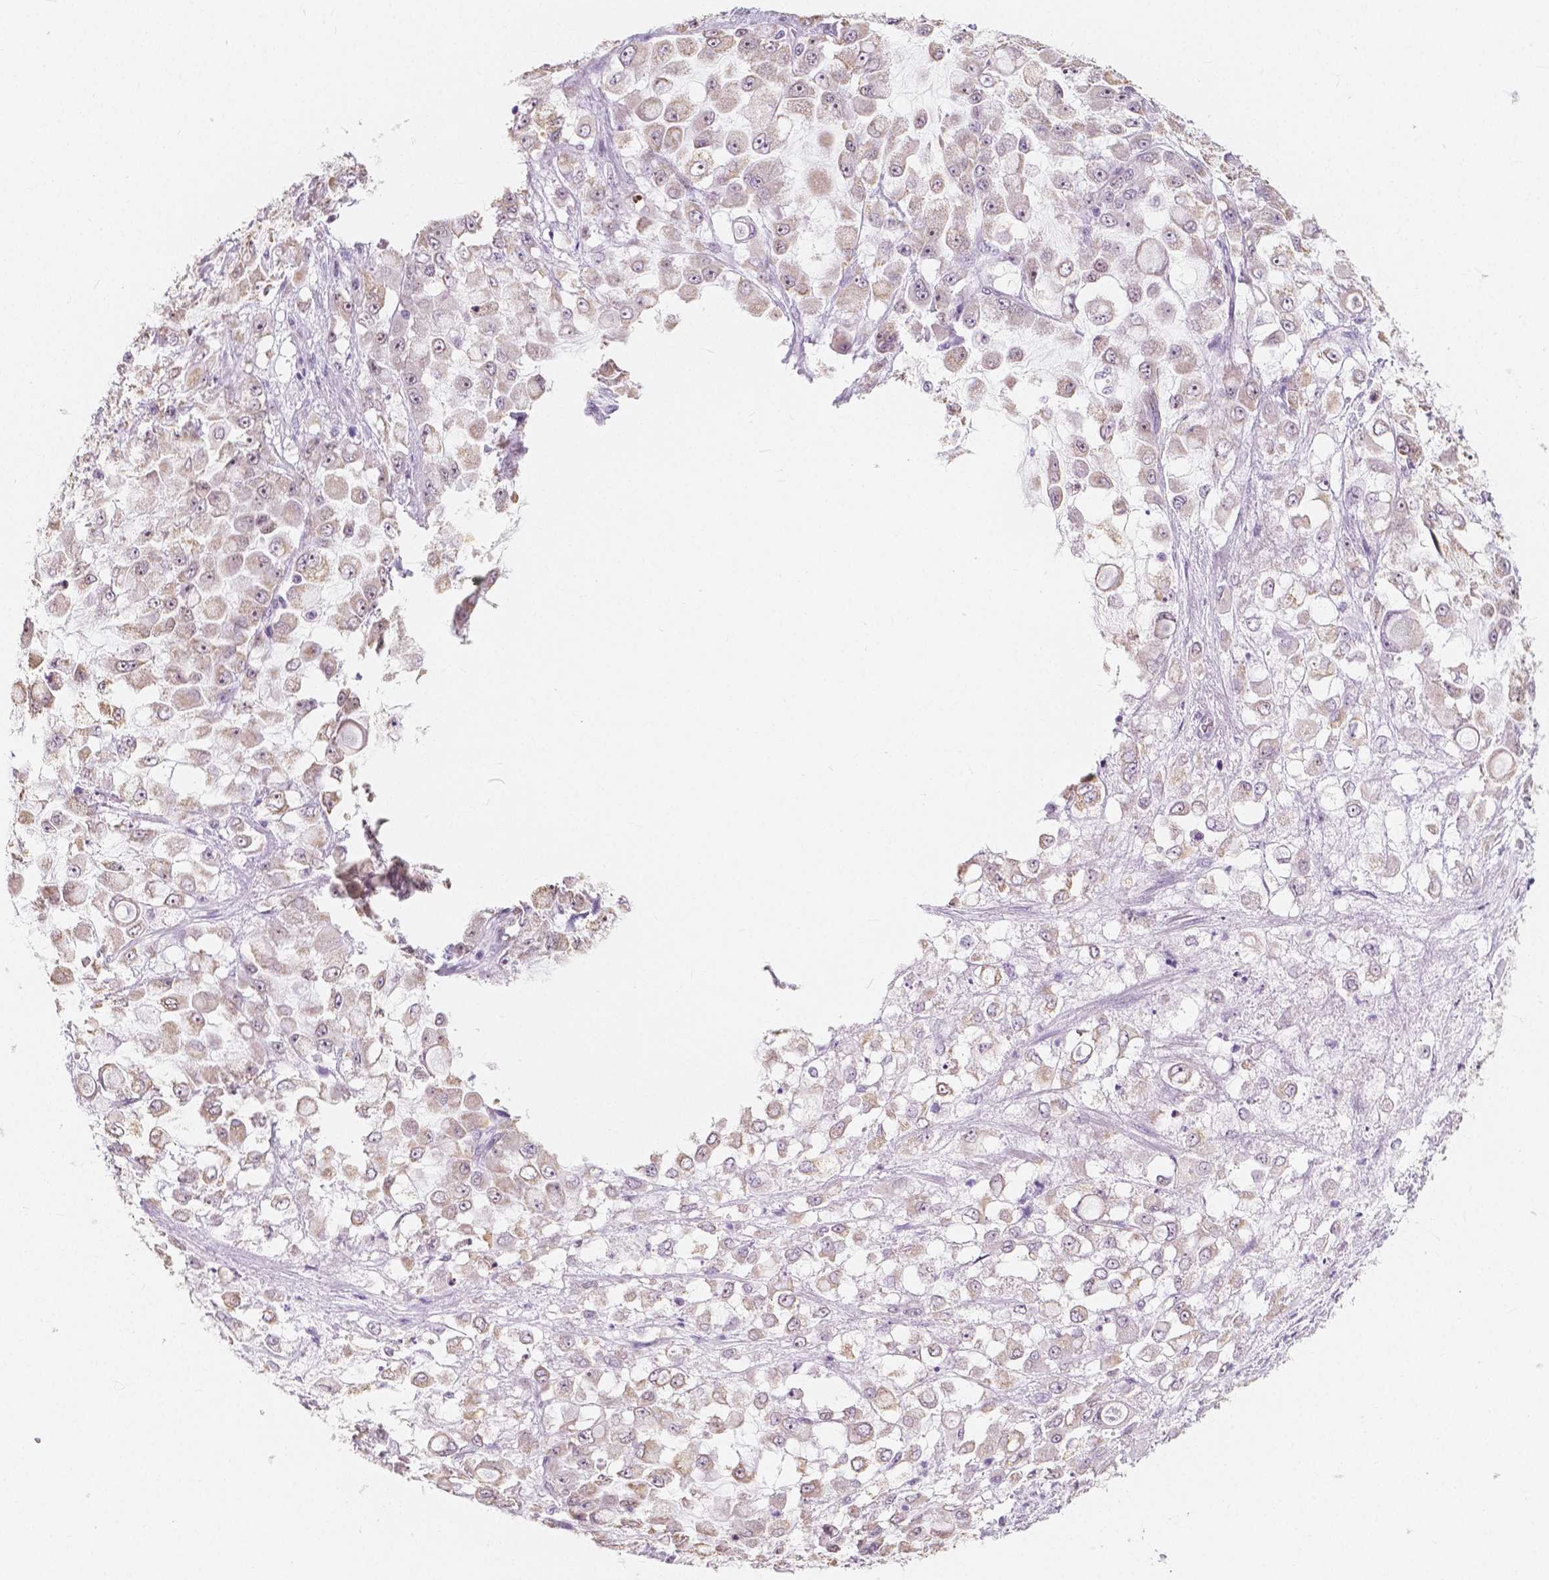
{"staining": {"intensity": "weak", "quantity": "25%-75%", "location": "cytoplasmic/membranous,nuclear"}, "tissue": "stomach cancer", "cell_type": "Tumor cells", "image_type": "cancer", "snomed": [{"axis": "morphology", "description": "Adenocarcinoma, NOS"}, {"axis": "topography", "description": "Stomach"}], "caption": "Adenocarcinoma (stomach) stained with a protein marker displays weak staining in tumor cells.", "gene": "NOLC1", "patient": {"sex": "female", "age": 76}}